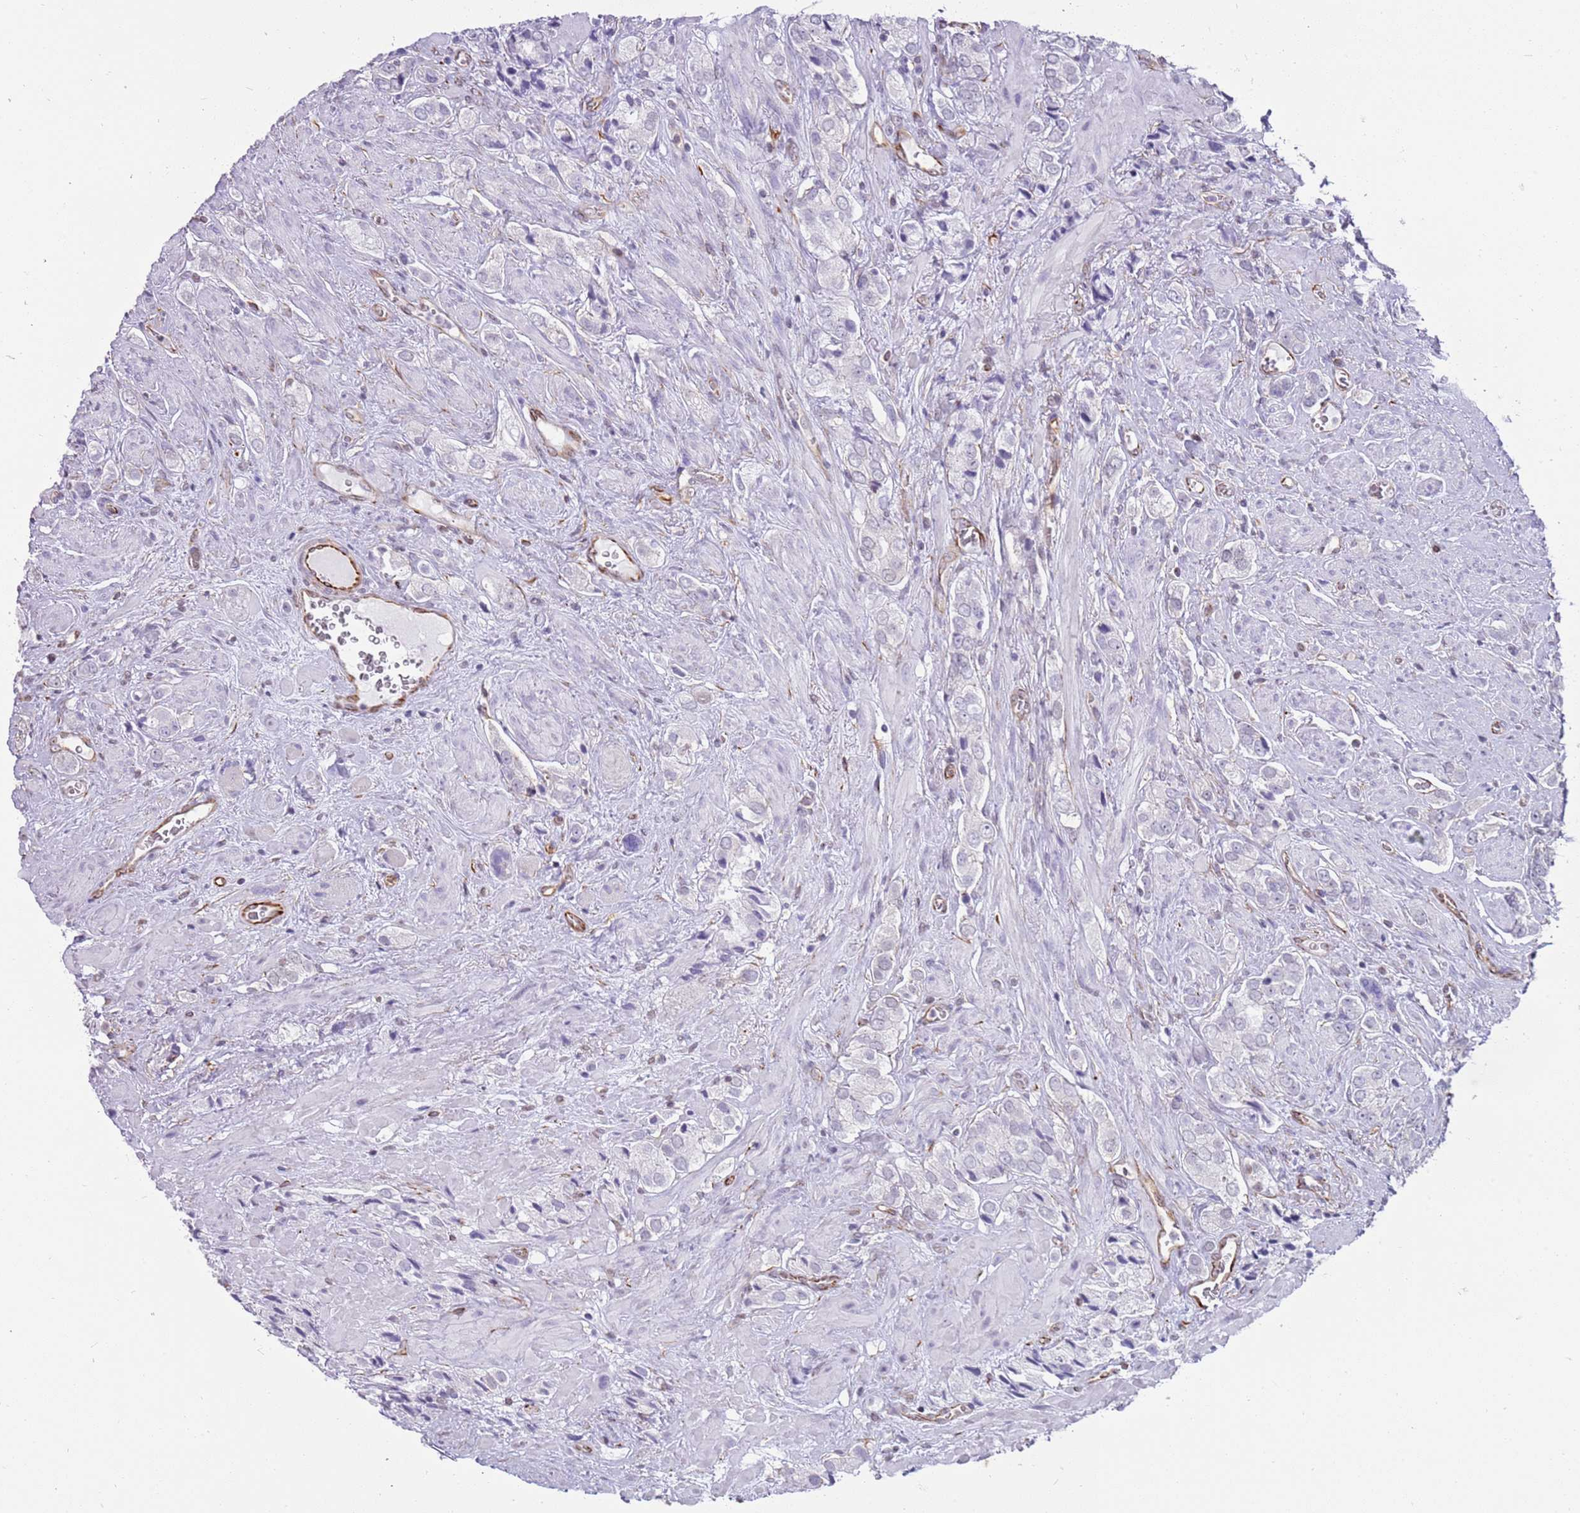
{"staining": {"intensity": "negative", "quantity": "none", "location": "none"}, "tissue": "prostate cancer", "cell_type": "Tumor cells", "image_type": "cancer", "snomed": [{"axis": "morphology", "description": "Adenocarcinoma, High grade"}, {"axis": "topography", "description": "Prostate and seminal vesicle, NOS"}], "caption": "An image of human prostate high-grade adenocarcinoma is negative for staining in tumor cells. Nuclei are stained in blue.", "gene": "NBPF3", "patient": {"sex": "male", "age": 64}}